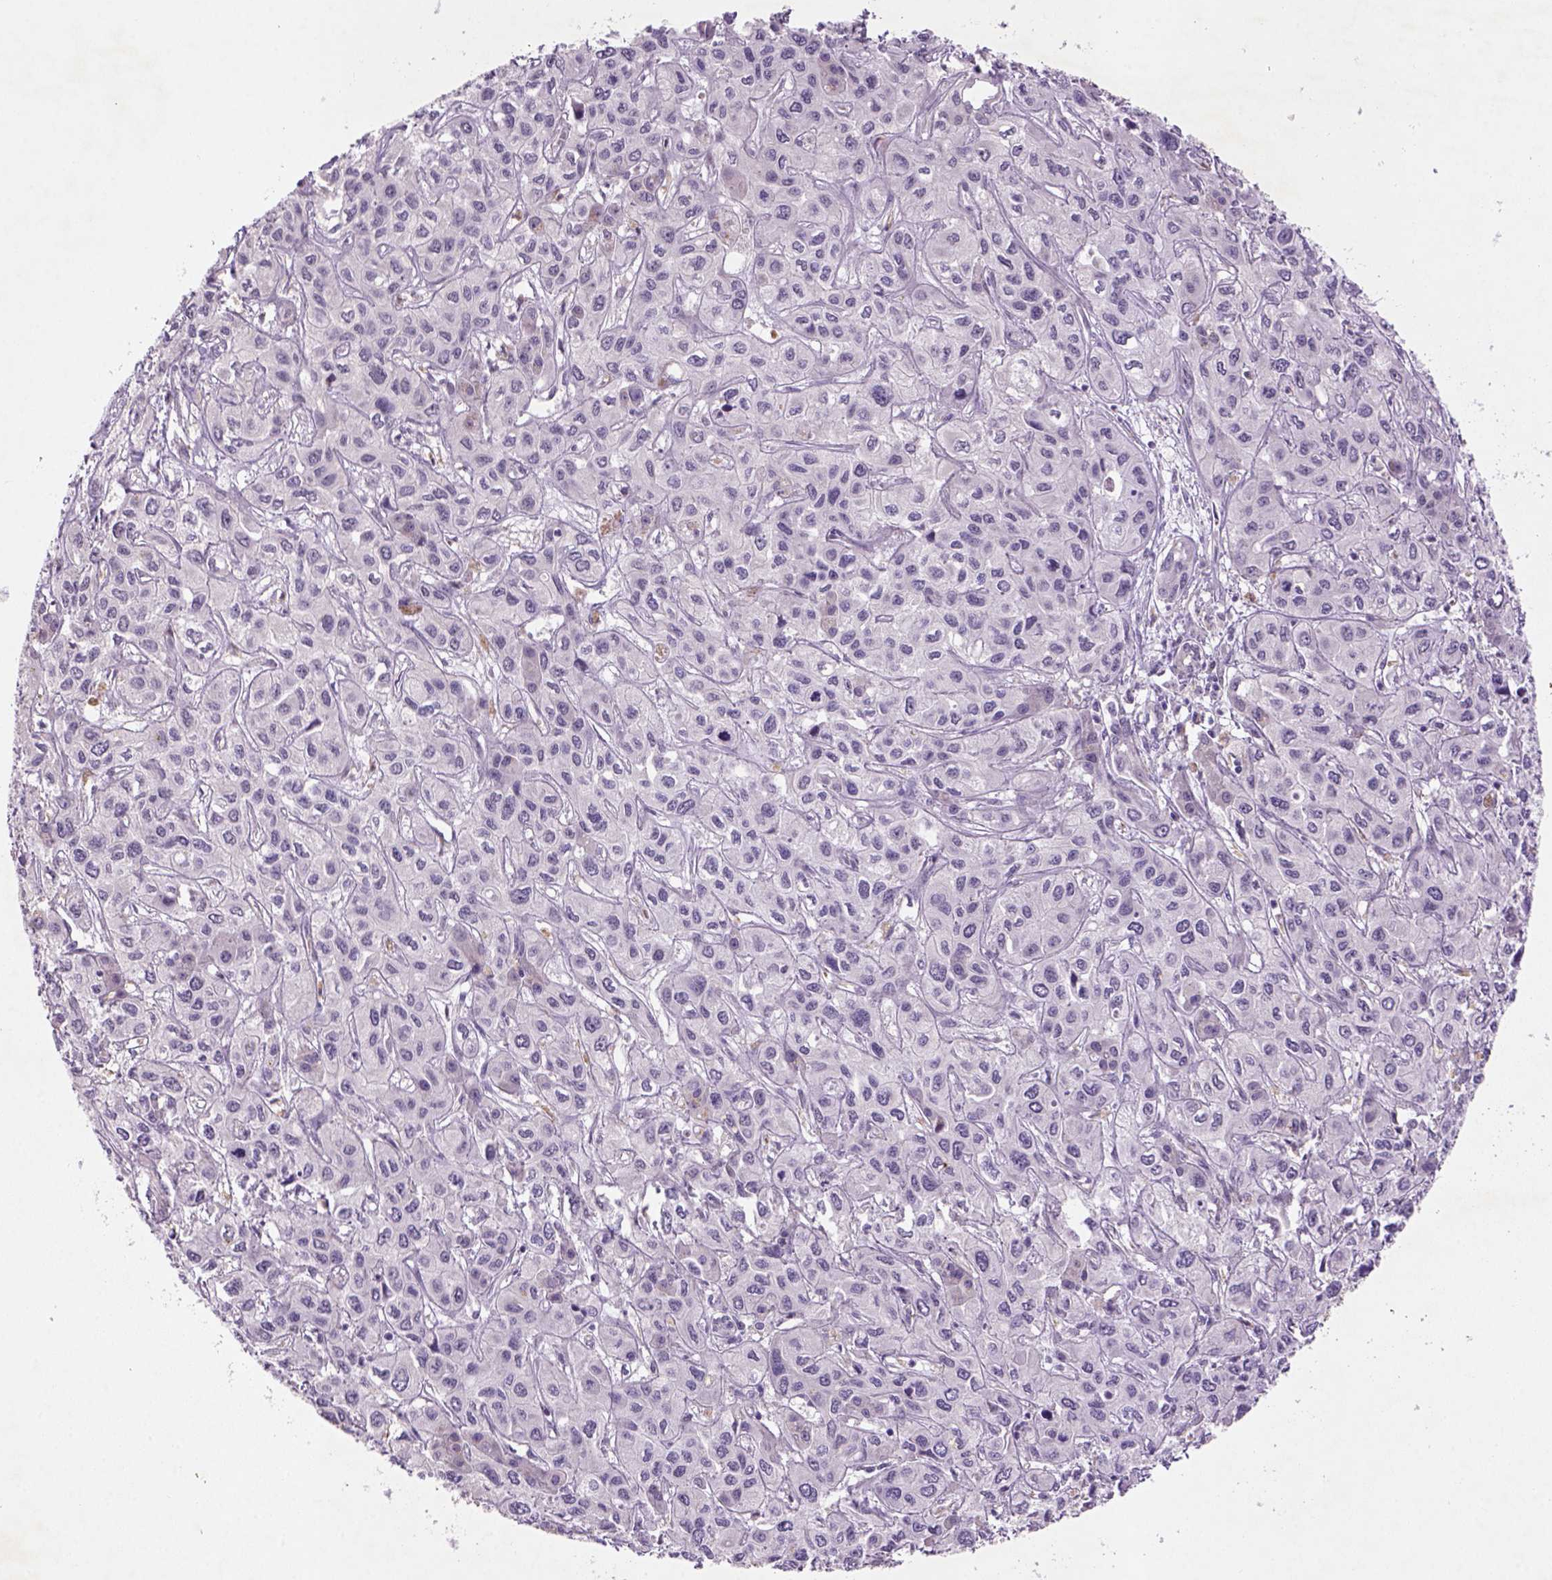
{"staining": {"intensity": "negative", "quantity": "none", "location": "none"}, "tissue": "liver cancer", "cell_type": "Tumor cells", "image_type": "cancer", "snomed": [{"axis": "morphology", "description": "Cholangiocarcinoma"}, {"axis": "topography", "description": "Liver"}], "caption": "The immunohistochemistry photomicrograph has no significant expression in tumor cells of liver cholangiocarcinoma tissue.", "gene": "NLGN2", "patient": {"sex": "female", "age": 66}}